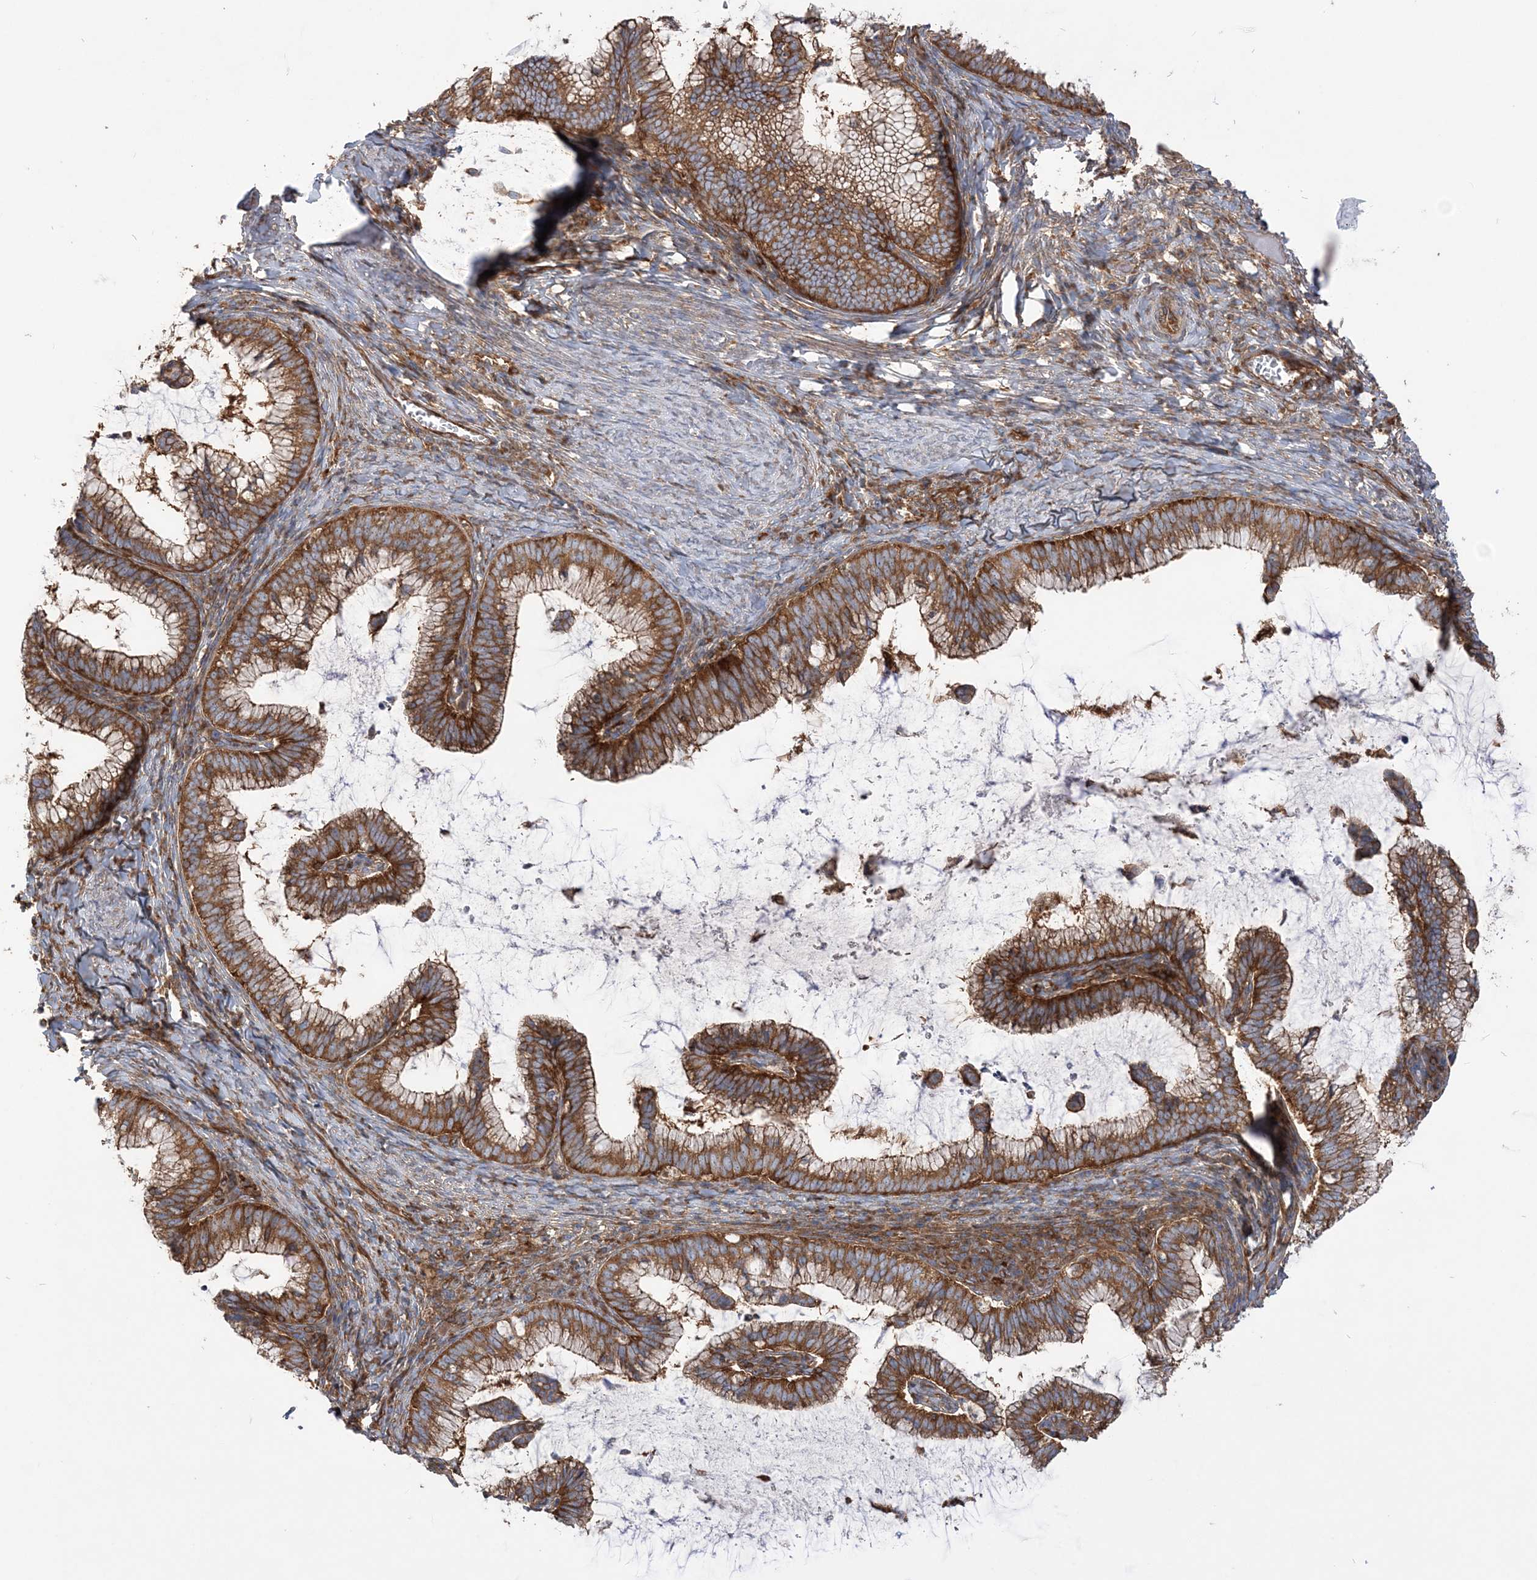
{"staining": {"intensity": "strong", "quantity": ">75%", "location": "cytoplasmic/membranous"}, "tissue": "cervical cancer", "cell_type": "Tumor cells", "image_type": "cancer", "snomed": [{"axis": "morphology", "description": "Adenocarcinoma, NOS"}, {"axis": "topography", "description": "Cervix"}], "caption": "Adenocarcinoma (cervical) was stained to show a protein in brown. There is high levels of strong cytoplasmic/membranous expression in about >75% of tumor cells.", "gene": "TBC1D5", "patient": {"sex": "female", "age": 36}}